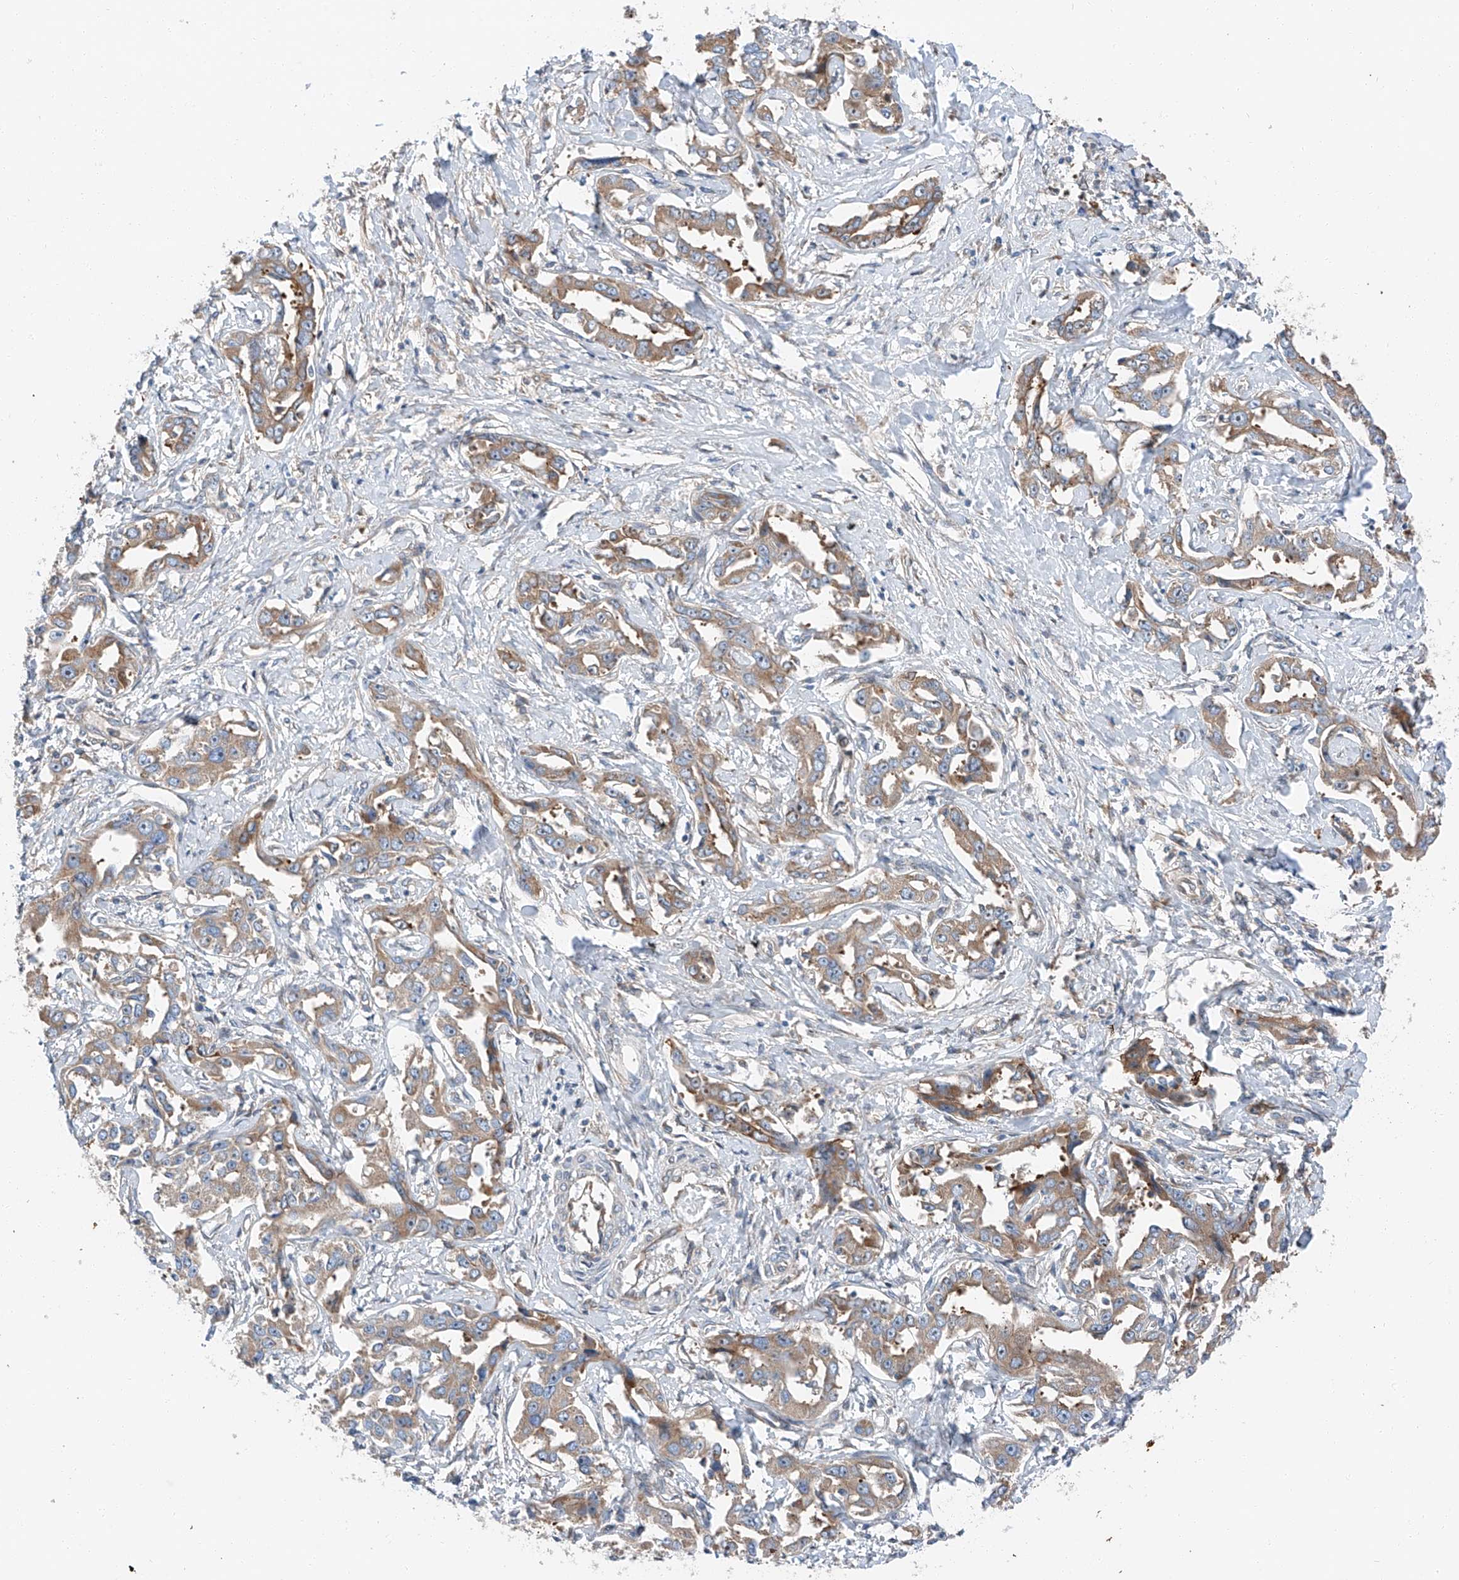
{"staining": {"intensity": "moderate", "quantity": ">75%", "location": "cytoplasmic/membranous"}, "tissue": "liver cancer", "cell_type": "Tumor cells", "image_type": "cancer", "snomed": [{"axis": "morphology", "description": "Cholangiocarcinoma"}, {"axis": "topography", "description": "Liver"}], "caption": "An image of liver cancer (cholangiocarcinoma) stained for a protein exhibits moderate cytoplasmic/membranous brown staining in tumor cells. The protein of interest is shown in brown color, while the nuclei are stained blue.", "gene": "ZC3H15", "patient": {"sex": "male", "age": 59}}